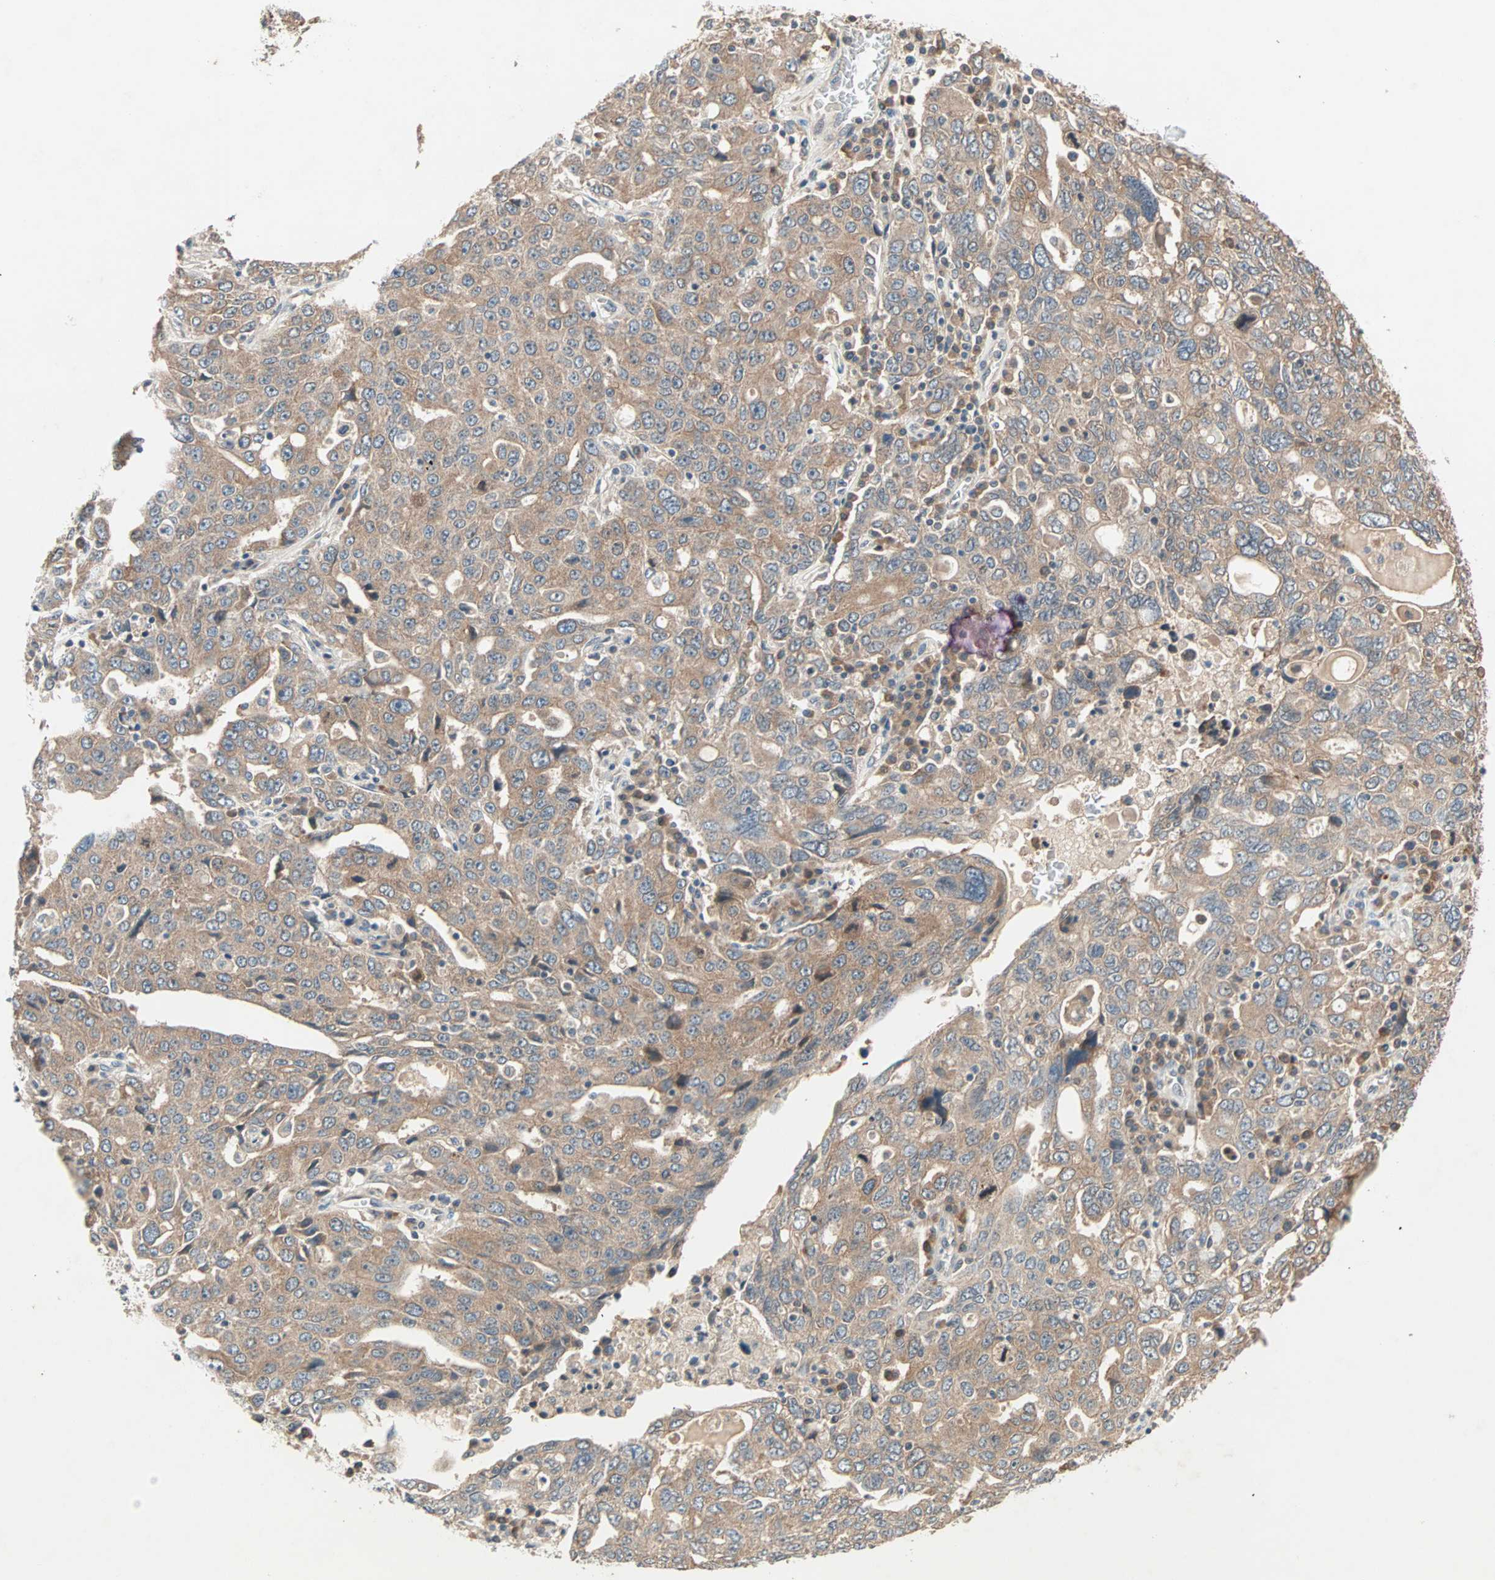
{"staining": {"intensity": "moderate", "quantity": ">75%", "location": "cytoplasmic/membranous"}, "tissue": "ovarian cancer", "cell_type": "Tumor cells", "image_type": "cancer", "snomed": [{"axis": "morphology", "description": "Carcinoma, endometroid"}, {"axis": "topography", "description": "Ovary"}], "caption": "Immunohistochemistry (IHC) histopathology image of neoplastic tissue: ovarian endometroid carcinoma stained using immunohistochemistry demonstrates medium levels of moderate protein expression localized specifically in the cytoplasmic/membranous of tumor cells, appearing as a cytoplasmic/membranous brown color.", "gene": "TTF2", "patient": {"sex": "female", "age": 62}}